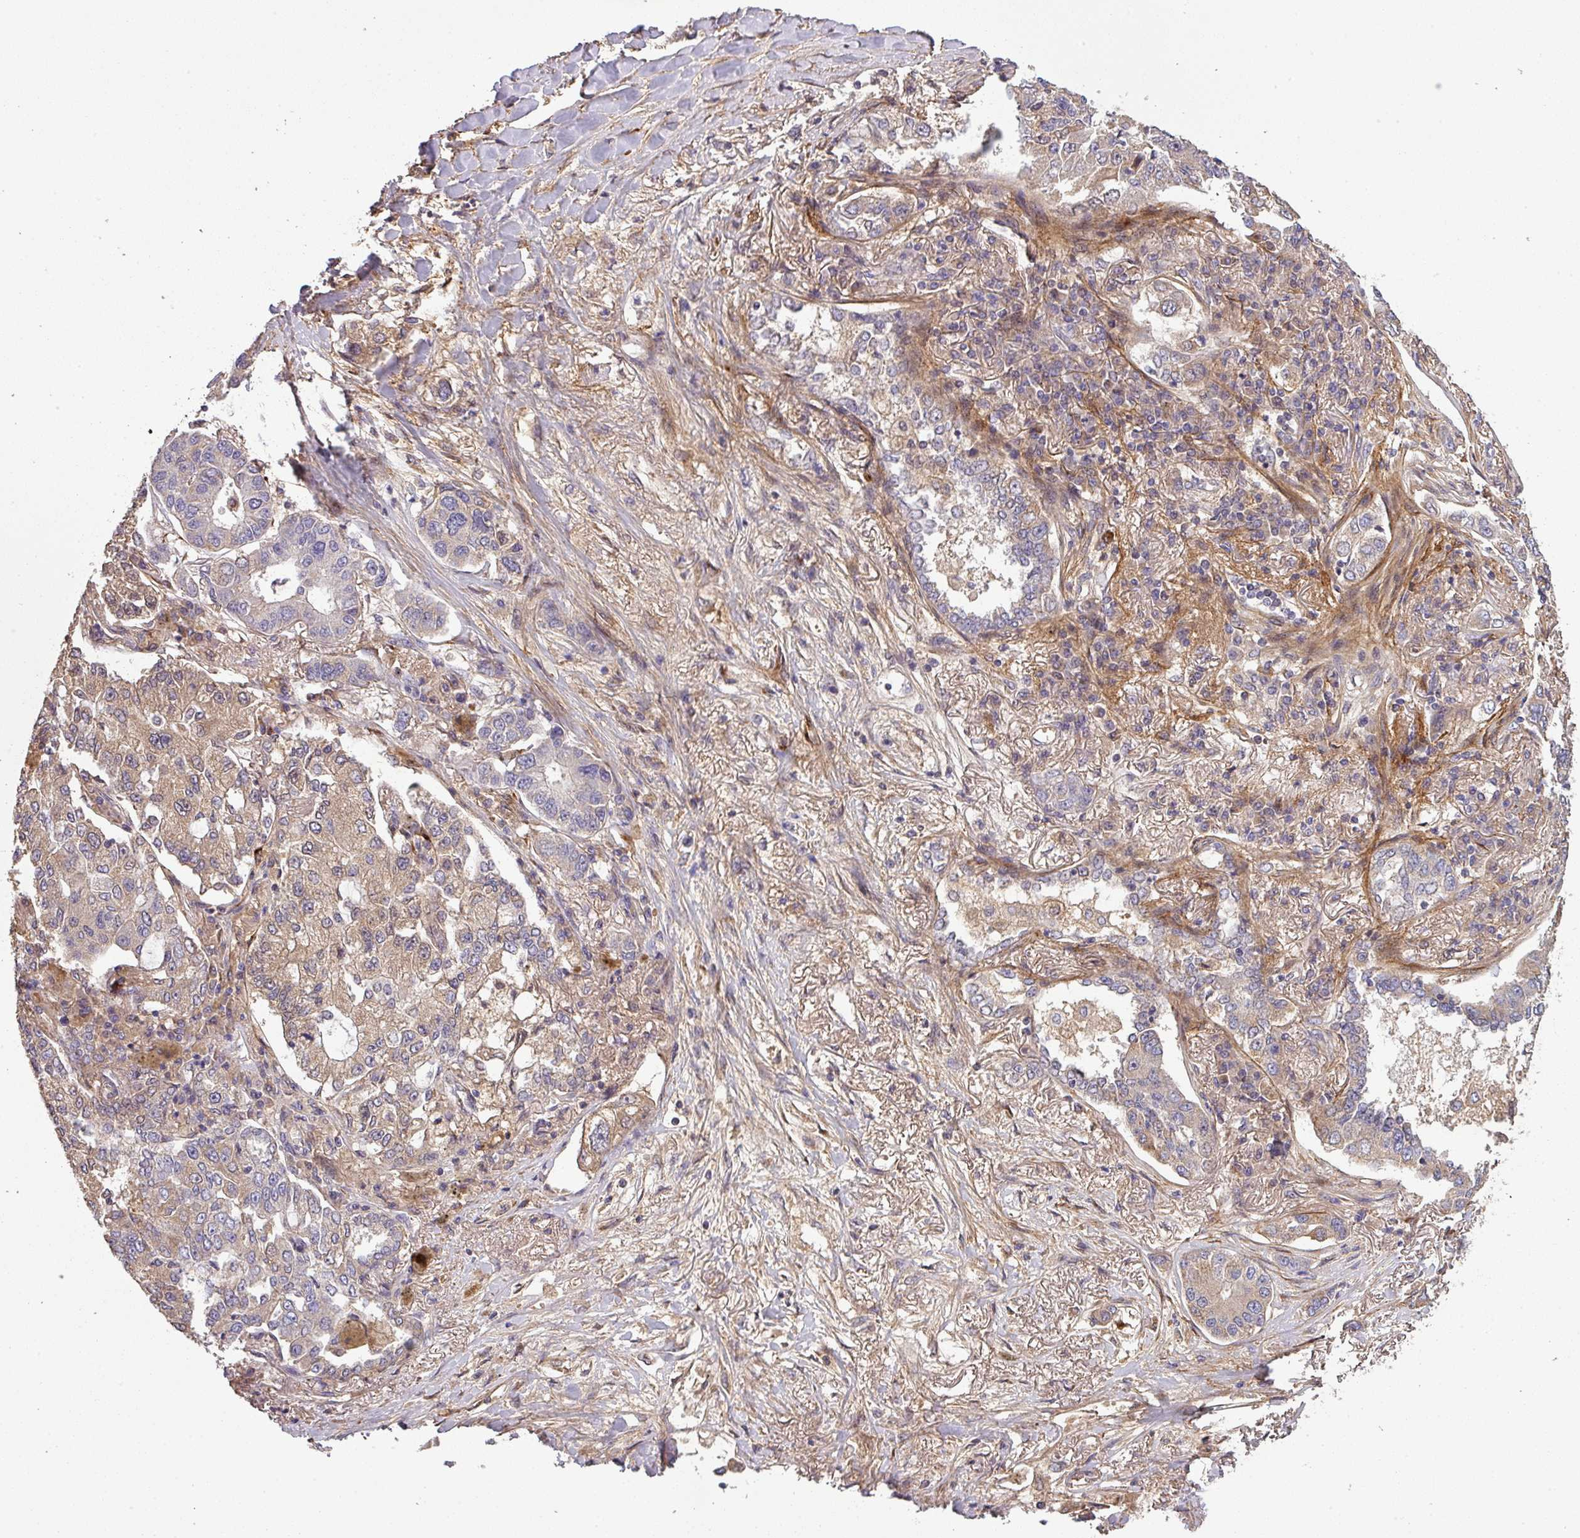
{"staining": {"intensity": "weak", "quantity": "<25%", "location": "cytoplasmic/membranous"}, "tissue": "lung cancer", "cell_type": "Tumor cells", "image_type": "cancer", "snomed": [{"axis": "morphology", "description": "Adenocarcinoma, NOS"}, {"axis": "topography", "description": "Lung"}], "caption": "A photomicrograph of human lung adenocarcinoma is negative for staining in tumor cells. Brightfield microscopy of immunohistochemistry stained with DAB (3,3'-diaminobenzidine) (brown) and hematoxylin (blue), captured at high magnification.", "gene": "ISLR", "patient": {"sex": "male", "age": 49}}